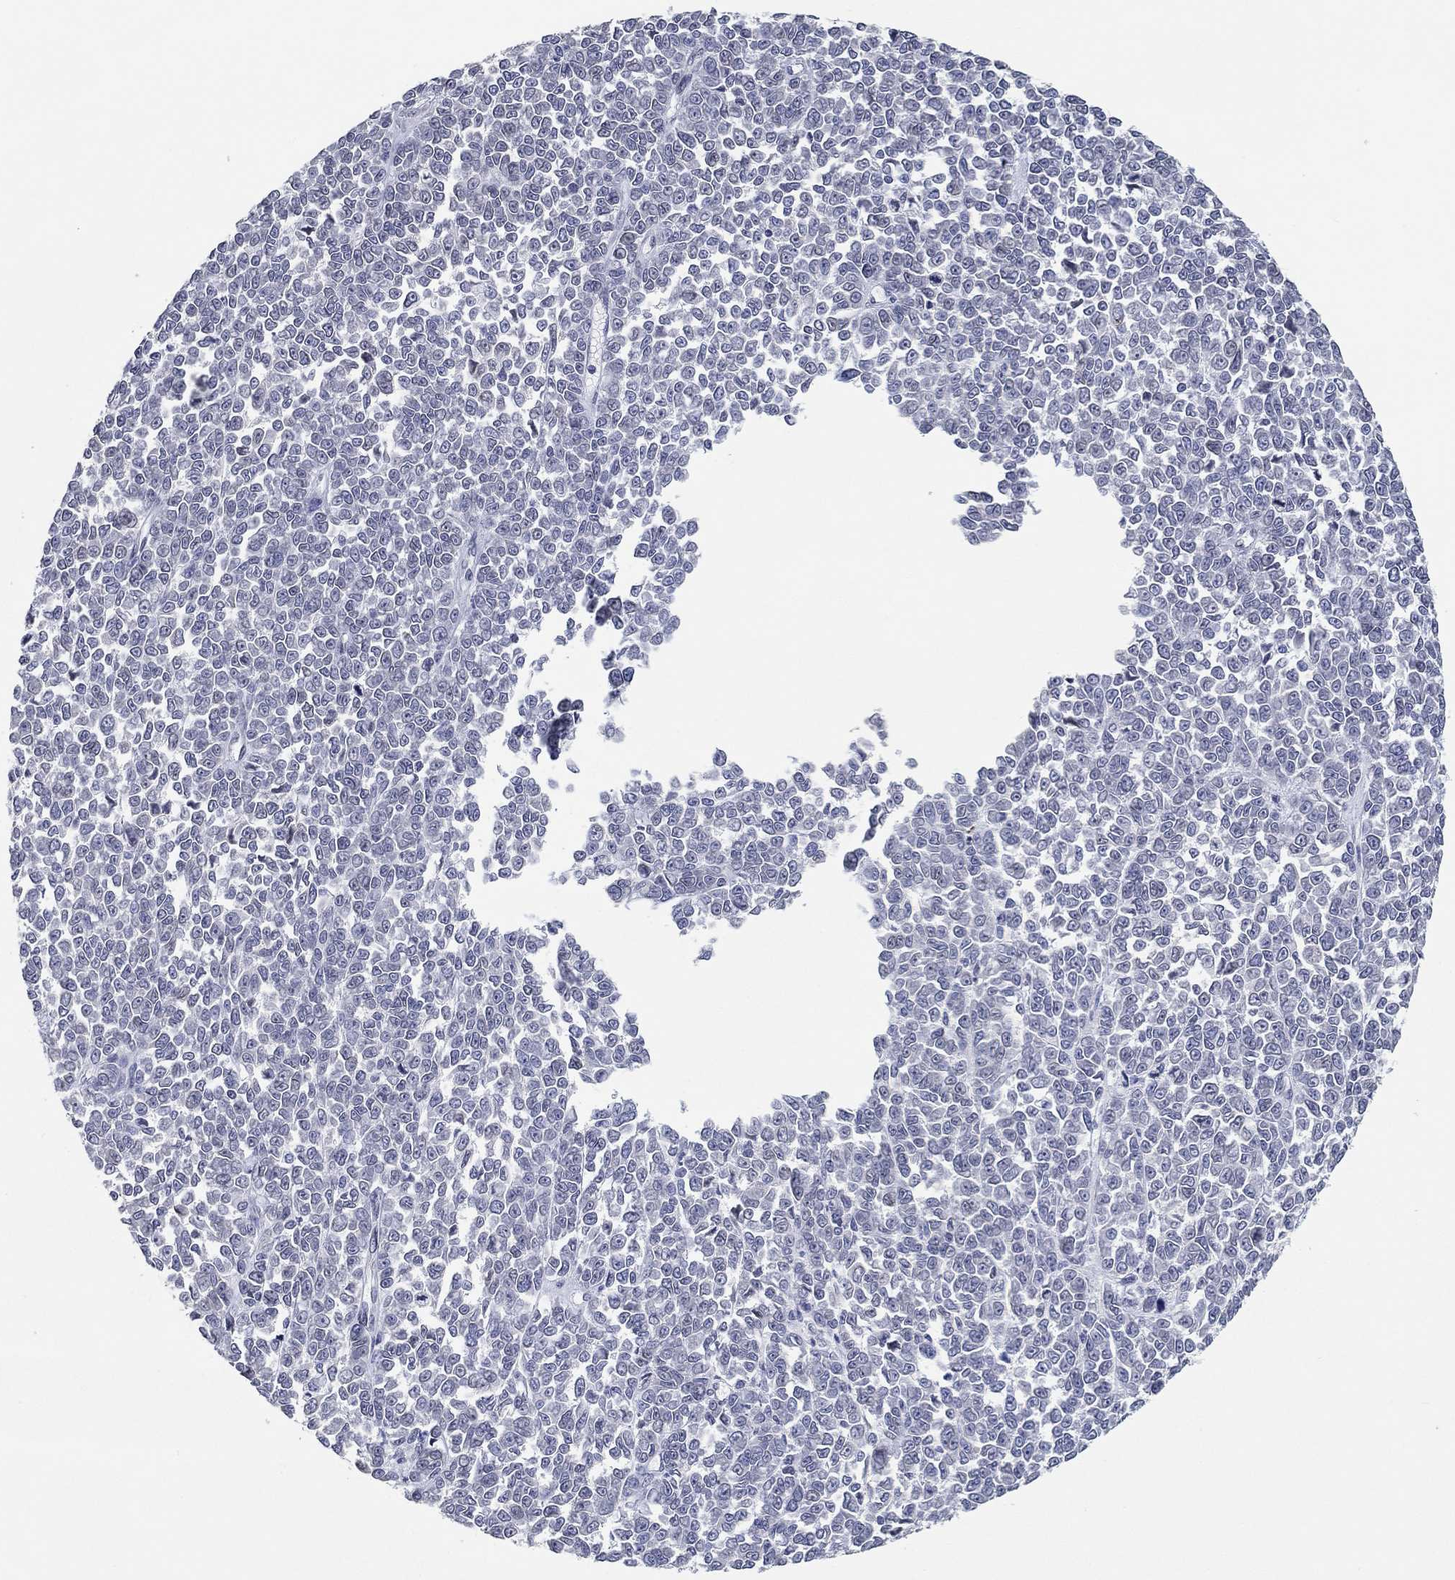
{"staining": {"intensity": "negative", "quantity": "none", "location": "none"}, "tissue": "melanoma", "cell_type": "Tumor cells", "image_type": "cancer", "snomed": [{"axis": "morphology", "description": "Malignant melanoma, NOS"}, {"axis": "topography", "description": "Skin"}], "caption": "Tumor cells show no significant staining in melanoma.", "gene": "NUP155", "patient": {"sex": "female", "age": 95}}